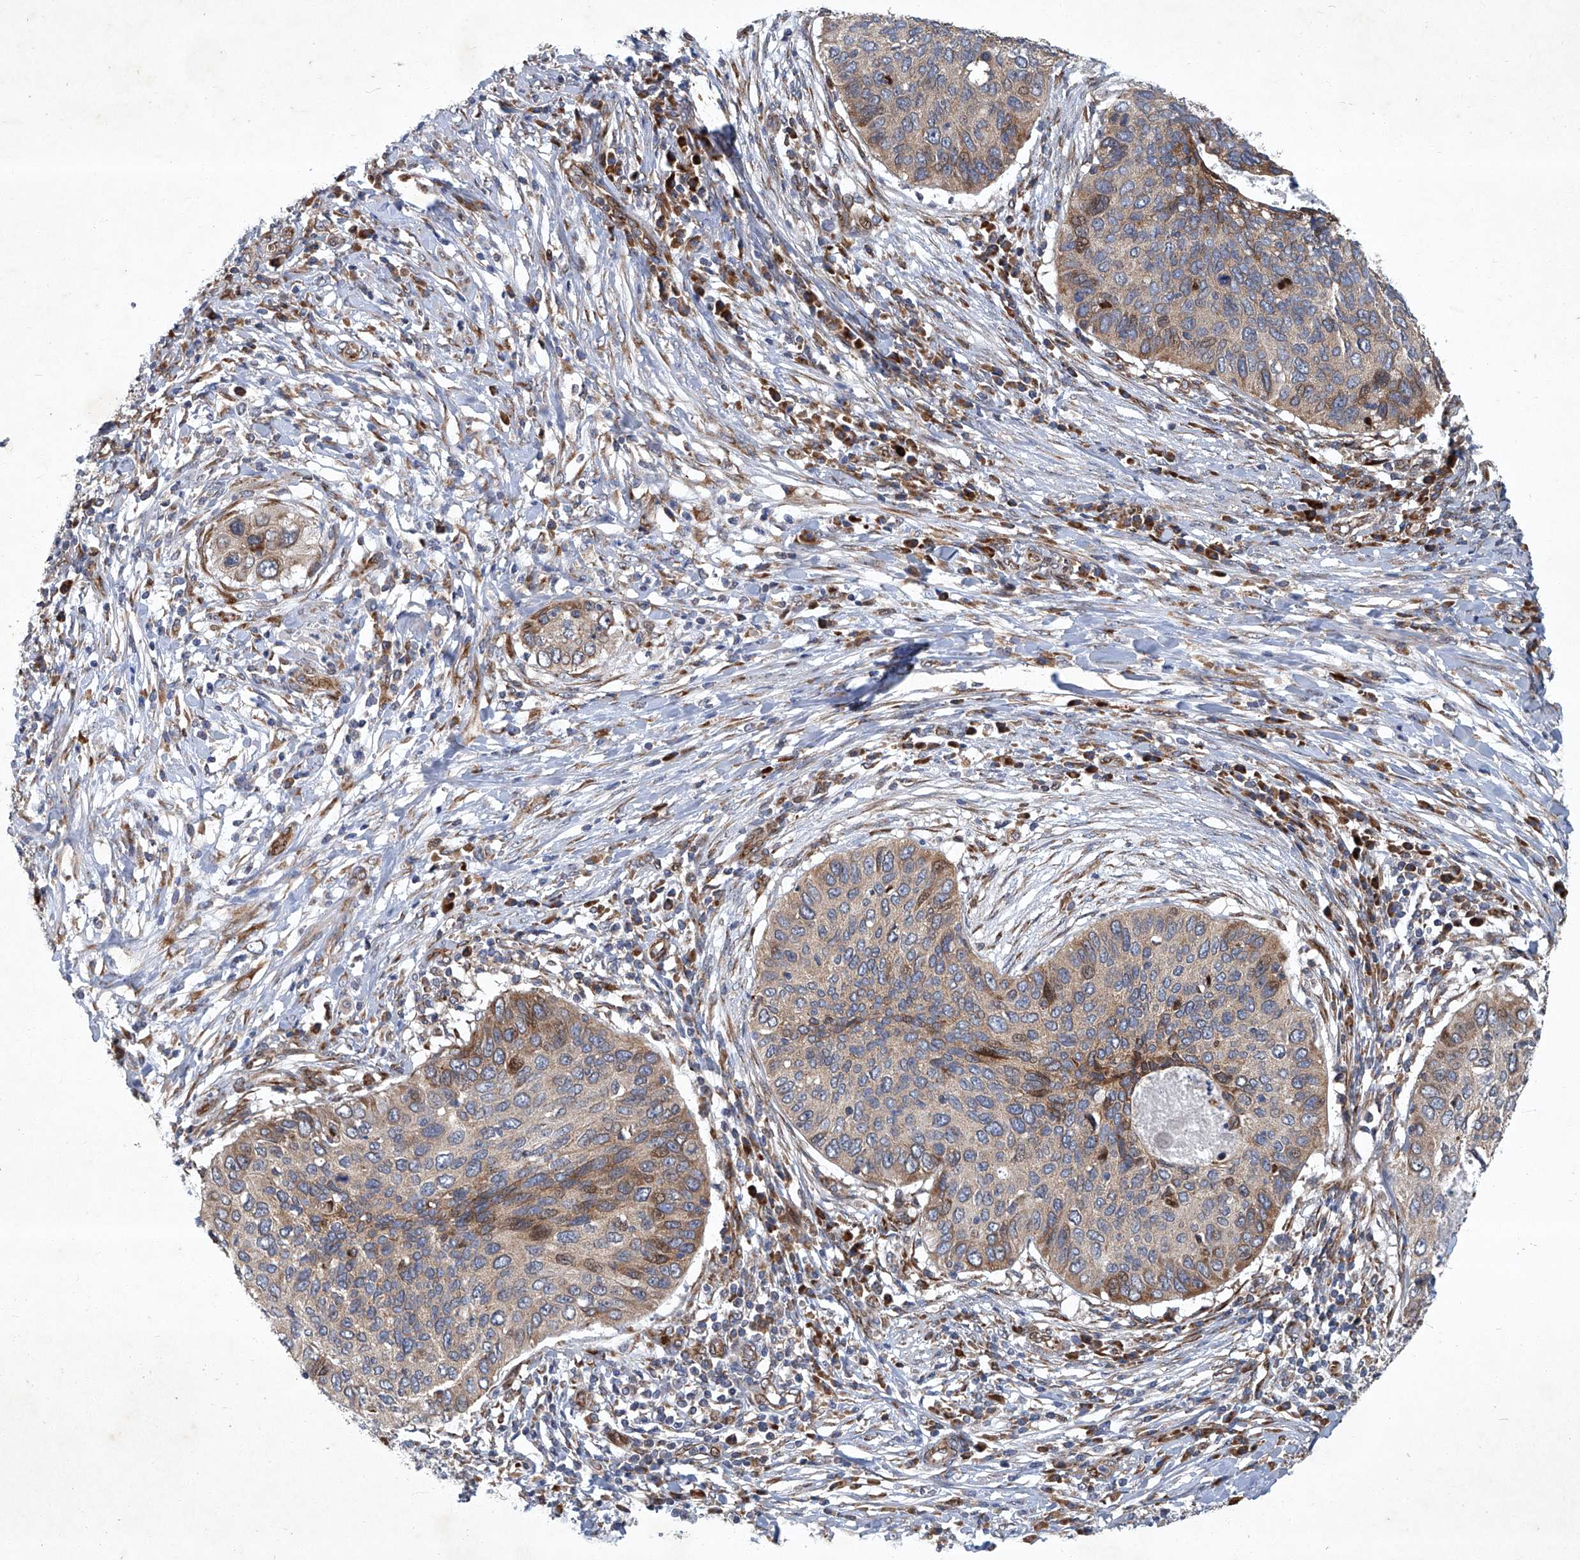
{"staining": {"intensity": "moderate", "quantity": "<25%", "location": "cytoplasmic/membranous,nuclear"}, "tissue": "cervical cancer", "cell_type": "Tumor cells", "image_type": "cancer", "snomed": [{"axis": "morphology", "description": "Squamous cell carcinoma, NOS"}, {"axis": "topography", "description": "Cervix"}], "caption": "Cervical cancer tissue demonstrates moderate cytoplasmic/membranous and nuclear staining in approximately <25% of tumor cells, visualized by immunohistochemistry. The staining was performed using DAB, with brown indicating positive protein expression. Nuclei are stained blue with hematoxylin.", "gene": "GPR132", "patient": {"sex": "female", "age": 38}}